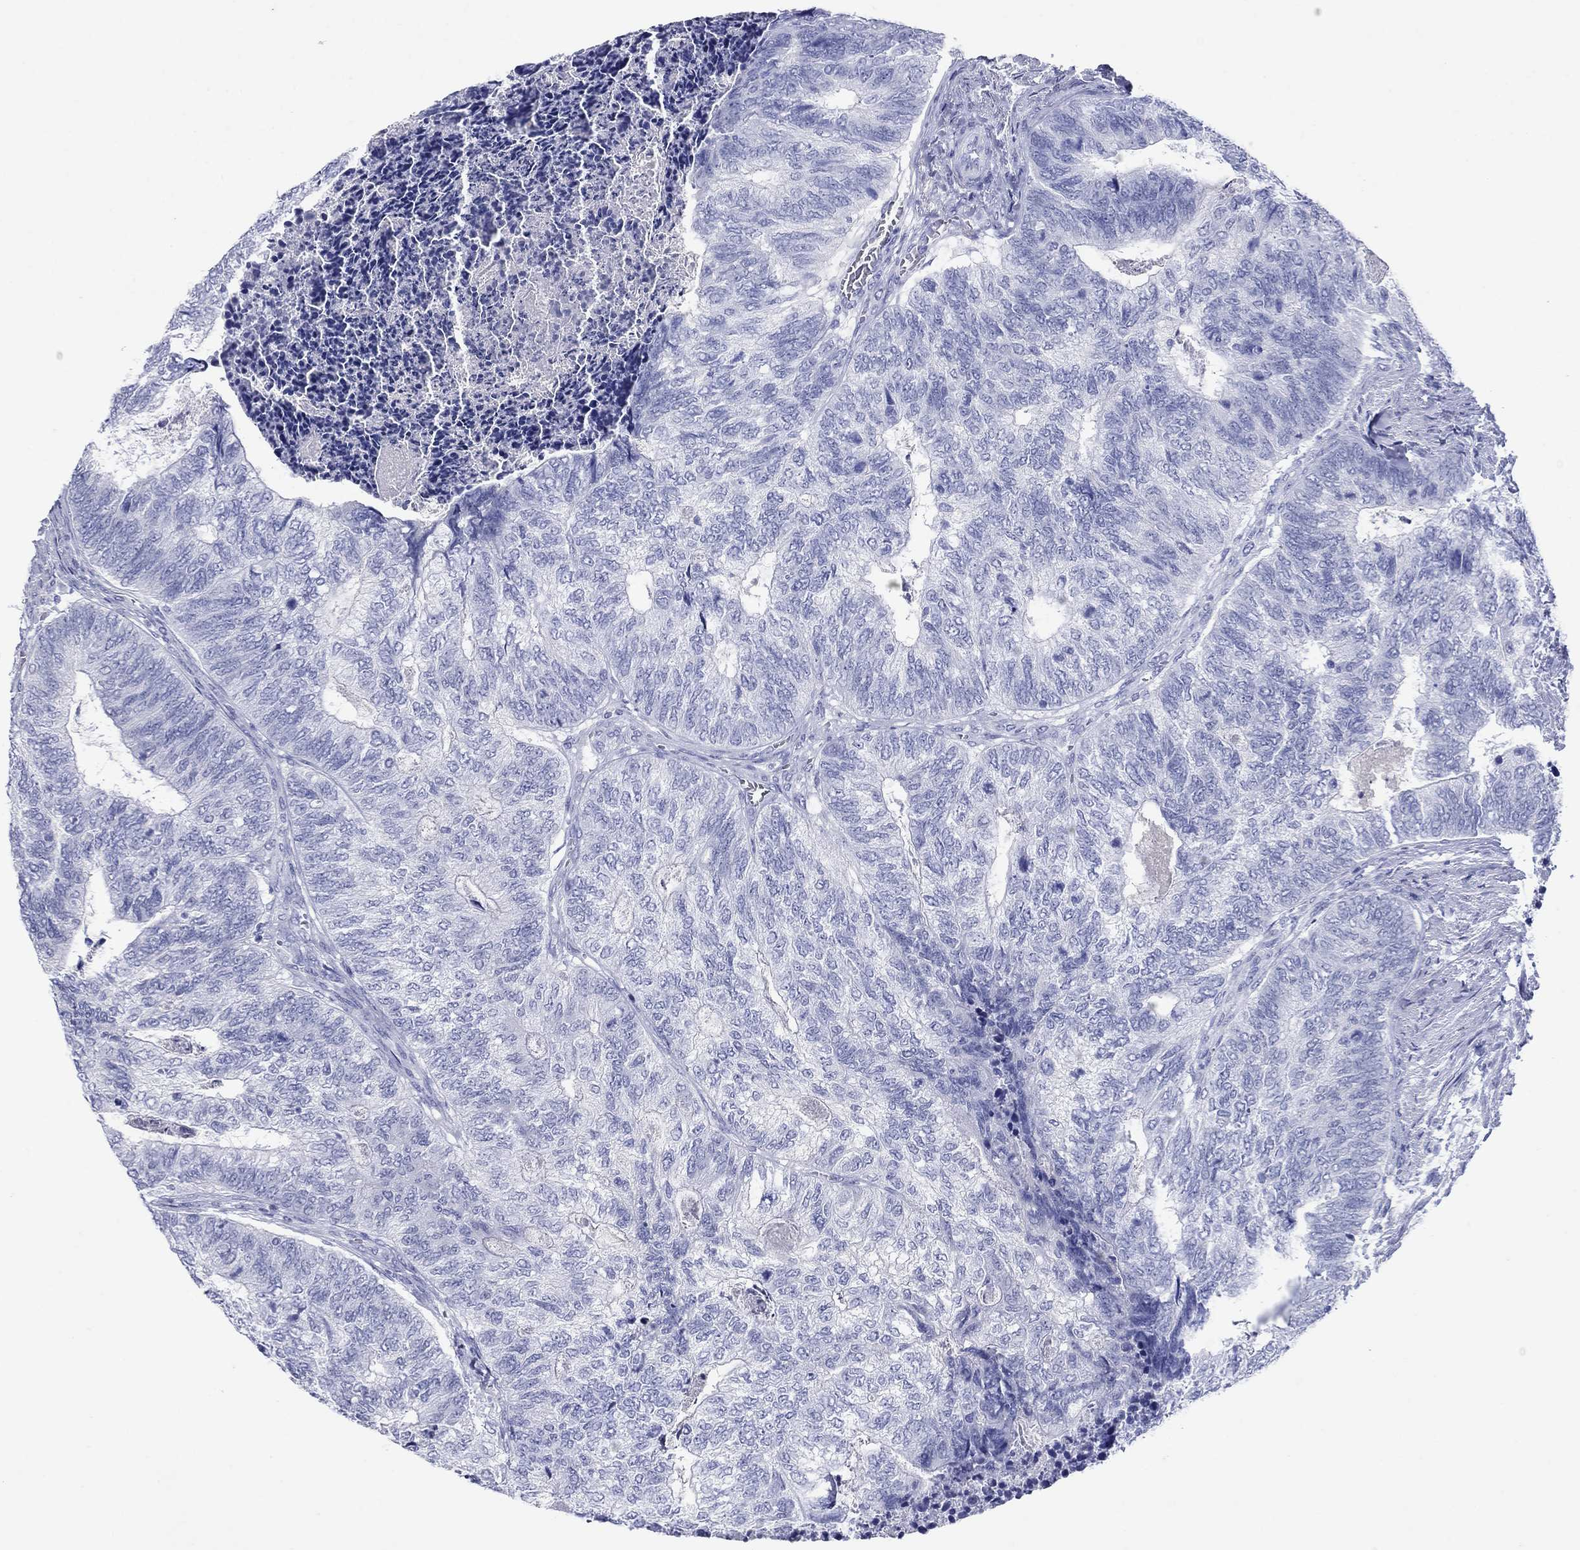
{"staining": {"intensity": "negative", "quantity": "none", "location": "none"}, "tissue": "colorectal cancer", "cell_type": "Tumor cells", "image_type": "cancer", "snomed": [{"axis": "morphology", "description": "Adenocarcinoma, NOS"}, {"axis": "topography", "description": "Colon"}], "caption": "The image displays no significant positivity in tumor cells of colorectal cancer (adenocarcinoma).", "gene": "ATP4A", "patient": {"sex": "female", "age": 67}}